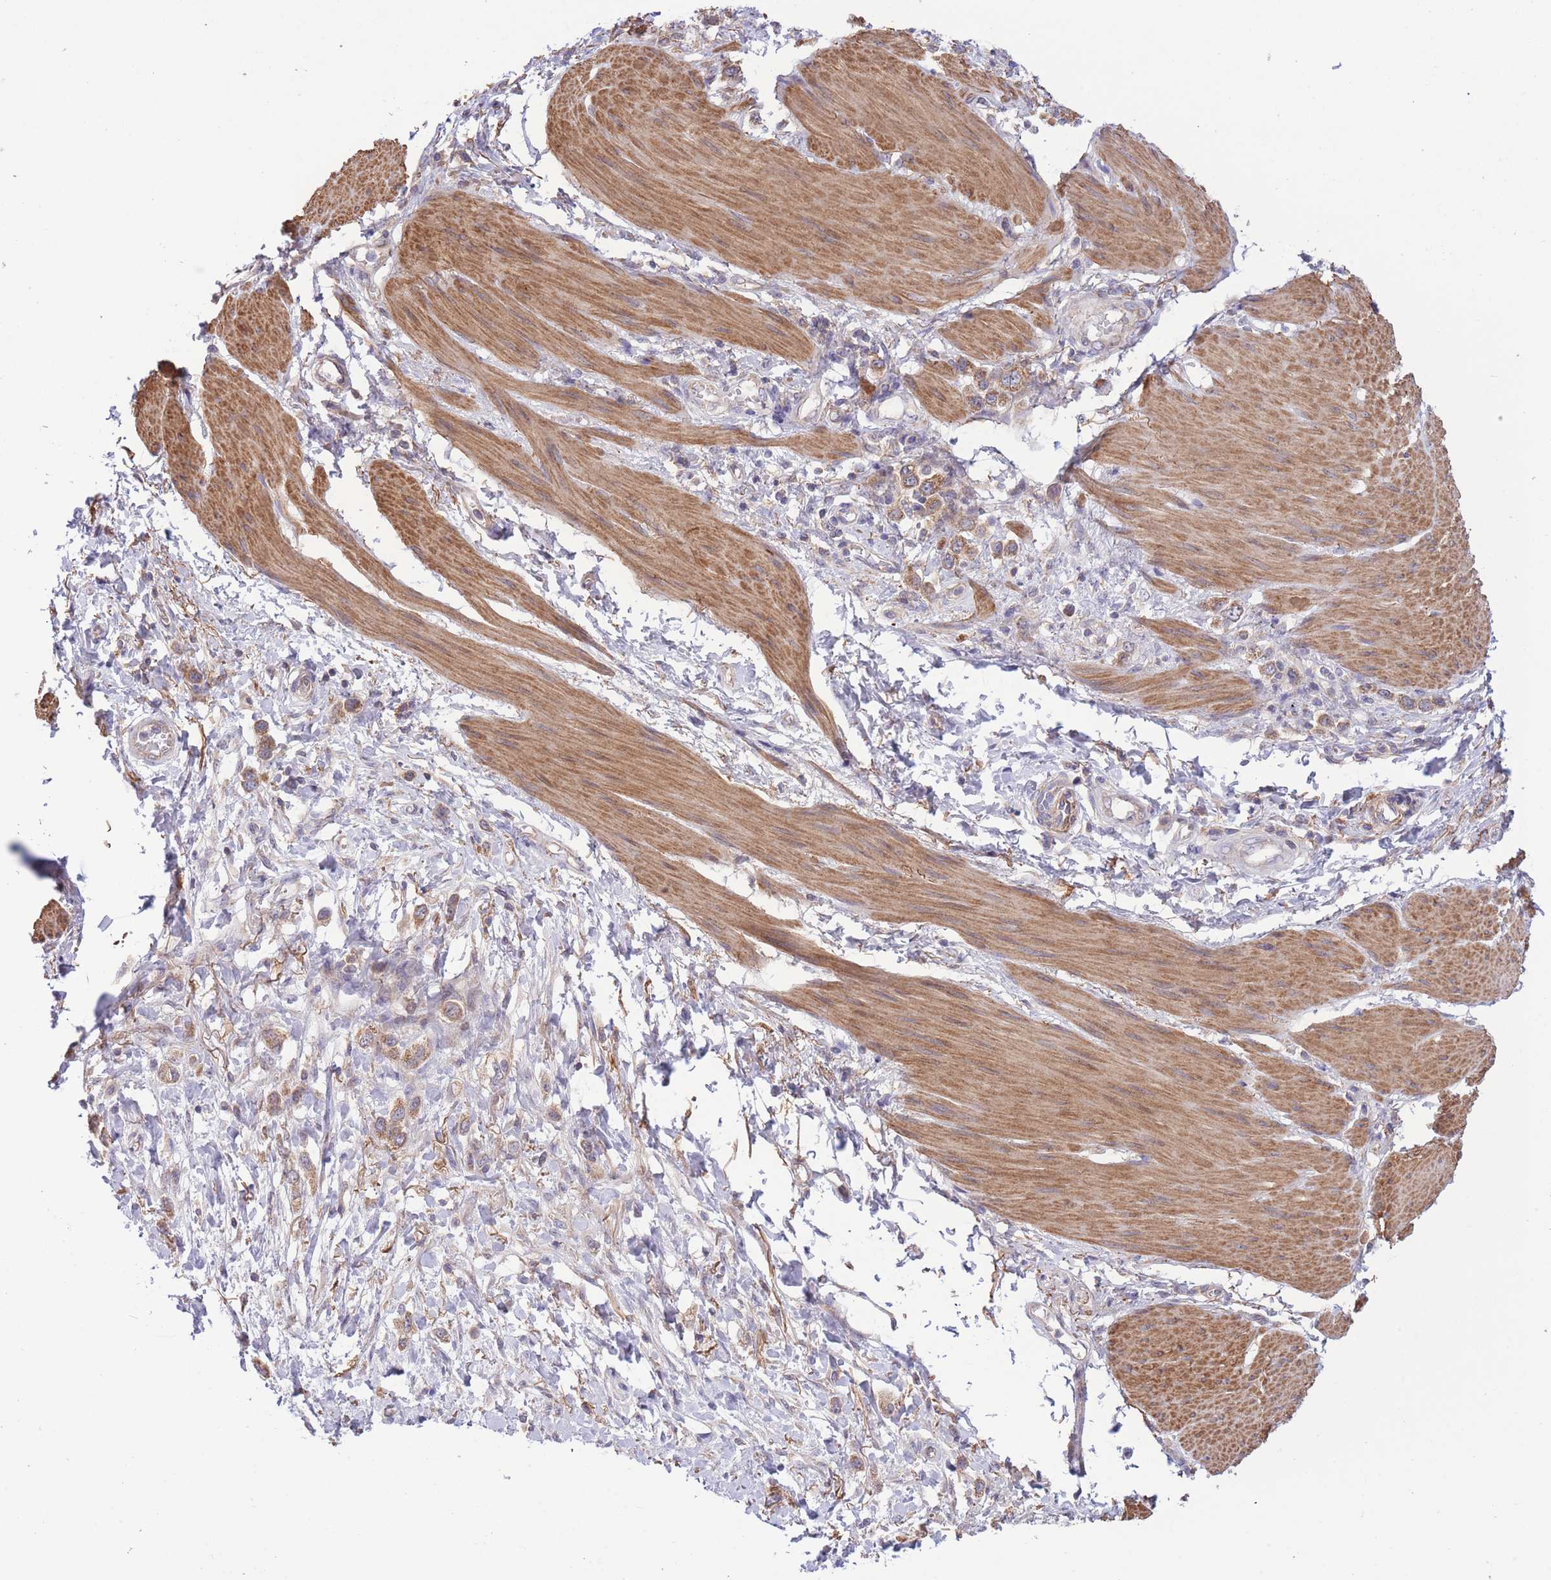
{"staining": {"intensity": "weak", "quantity": ">75%", "location": "cytoplasmic/membranous"}, "tissue": "stomach cancer", "cell_type": "Tumor cells", "image_type": "cancer", "snomed": [{"axis": "morphology", "description": "Adenocarcinoma, NOS"}, {"axis": "topography", "description": "Stomach"}], "caption": "This is a micrograph of IHC staining of adenocarcinoma (stomach), which shows weak positivity in the cytoplasmic/membranous of tumor cells.", "gene": "ATP13A2", "patient": {"sex": "female", "age": 65}}